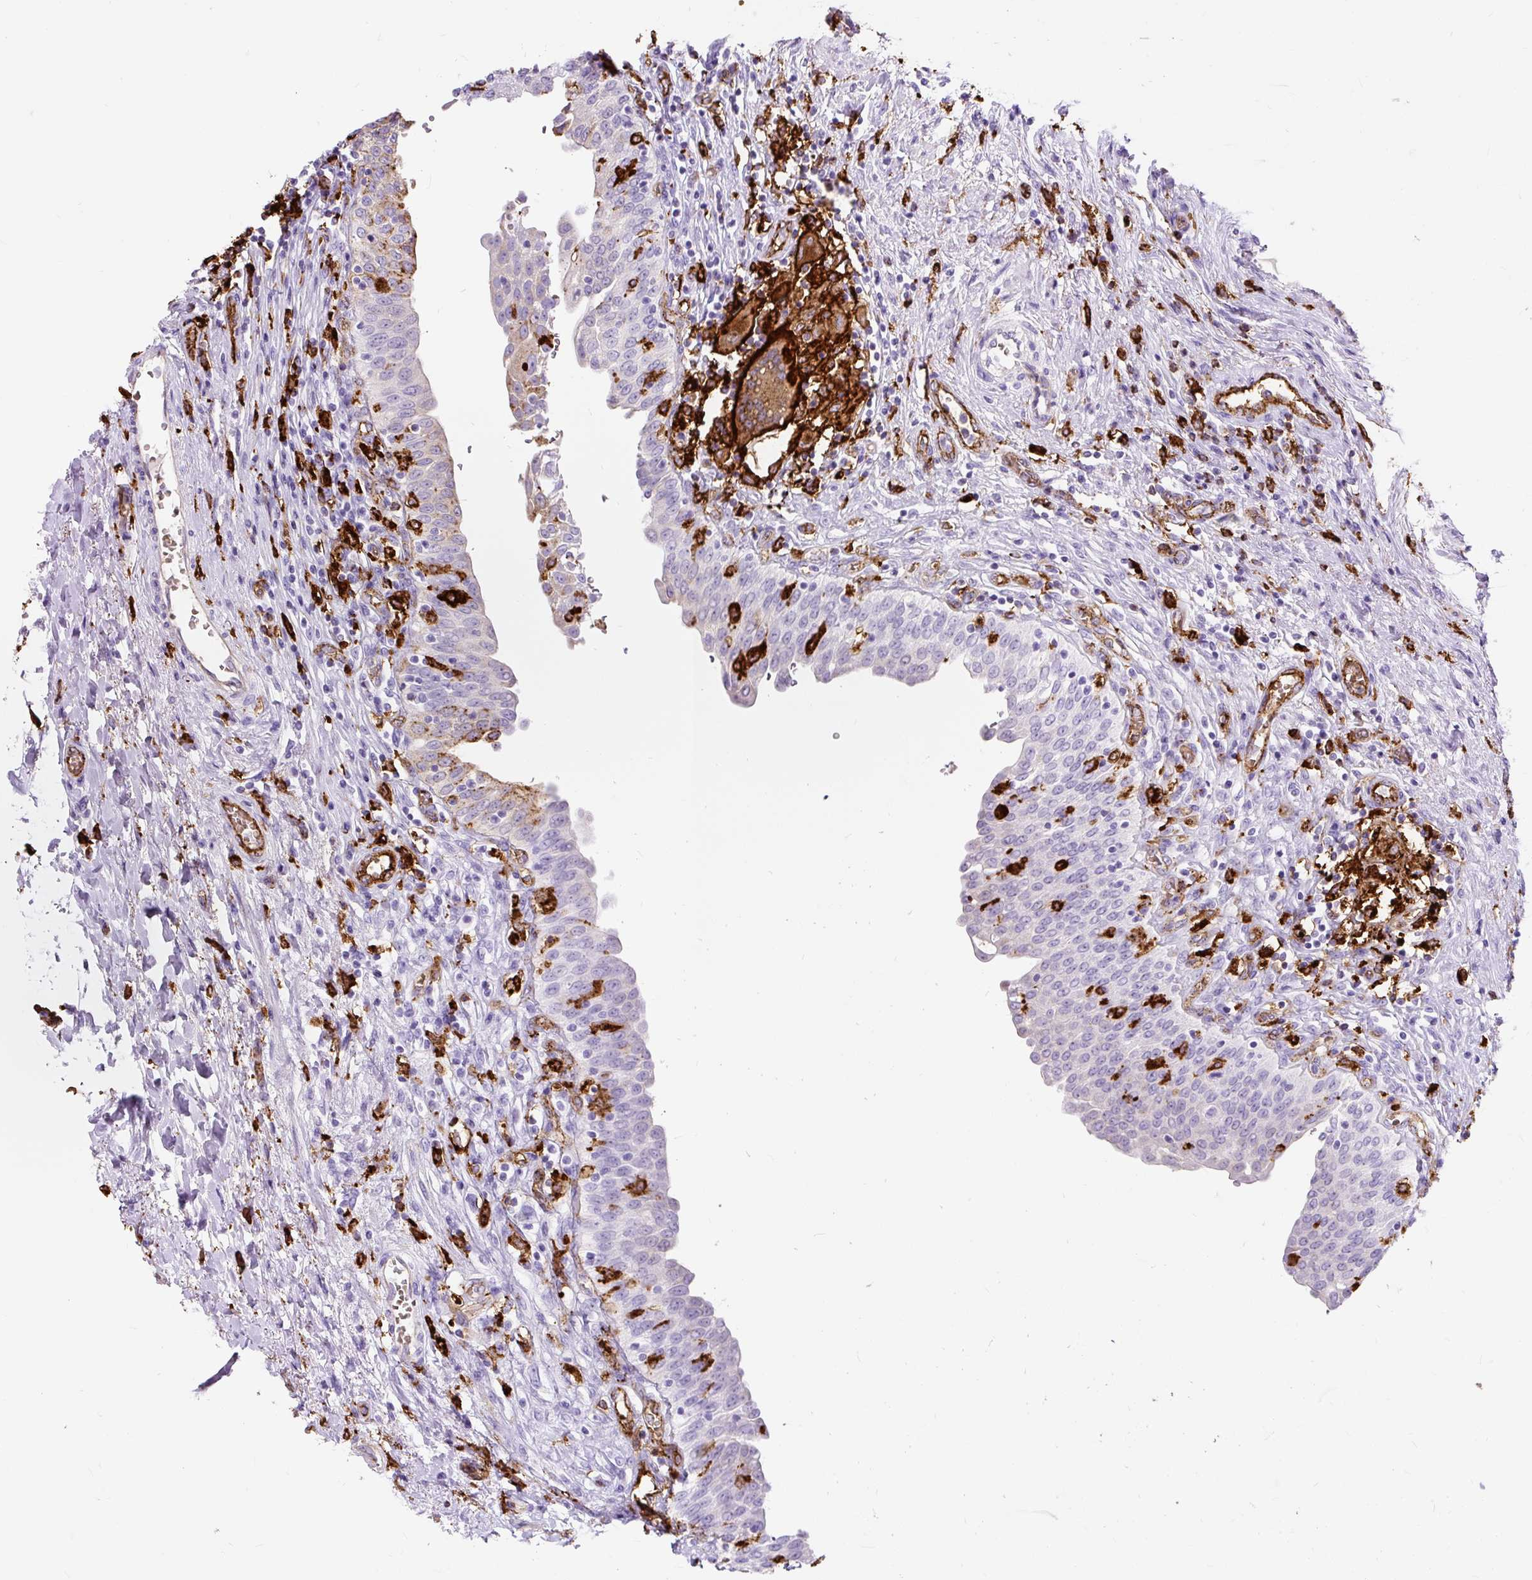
{"staining": {"intensity": "moderate", "quantity": "<25%", "location": "cytoplasmic/membranous"}, "tissue": "urinary bladder", "cell_type": "Urothelial cells", "image_type": "normal", "snomed": [{"axis": "morphology", "description": "Normal tissue, NOS"}, {"axis": "topography", "description": "Urinary bladder"}], "caption": "This photomicrograph reveals benign urinary bladder stained with immunohistochemistry (IHC) to label a protein in brown. The cytoplasmic/membranous of urothelial cells show moderate positivity for the protein. Nuclei are counter-stained blue.", "gene": "HLA", "patient": {"sex": "male", "age": 71}}